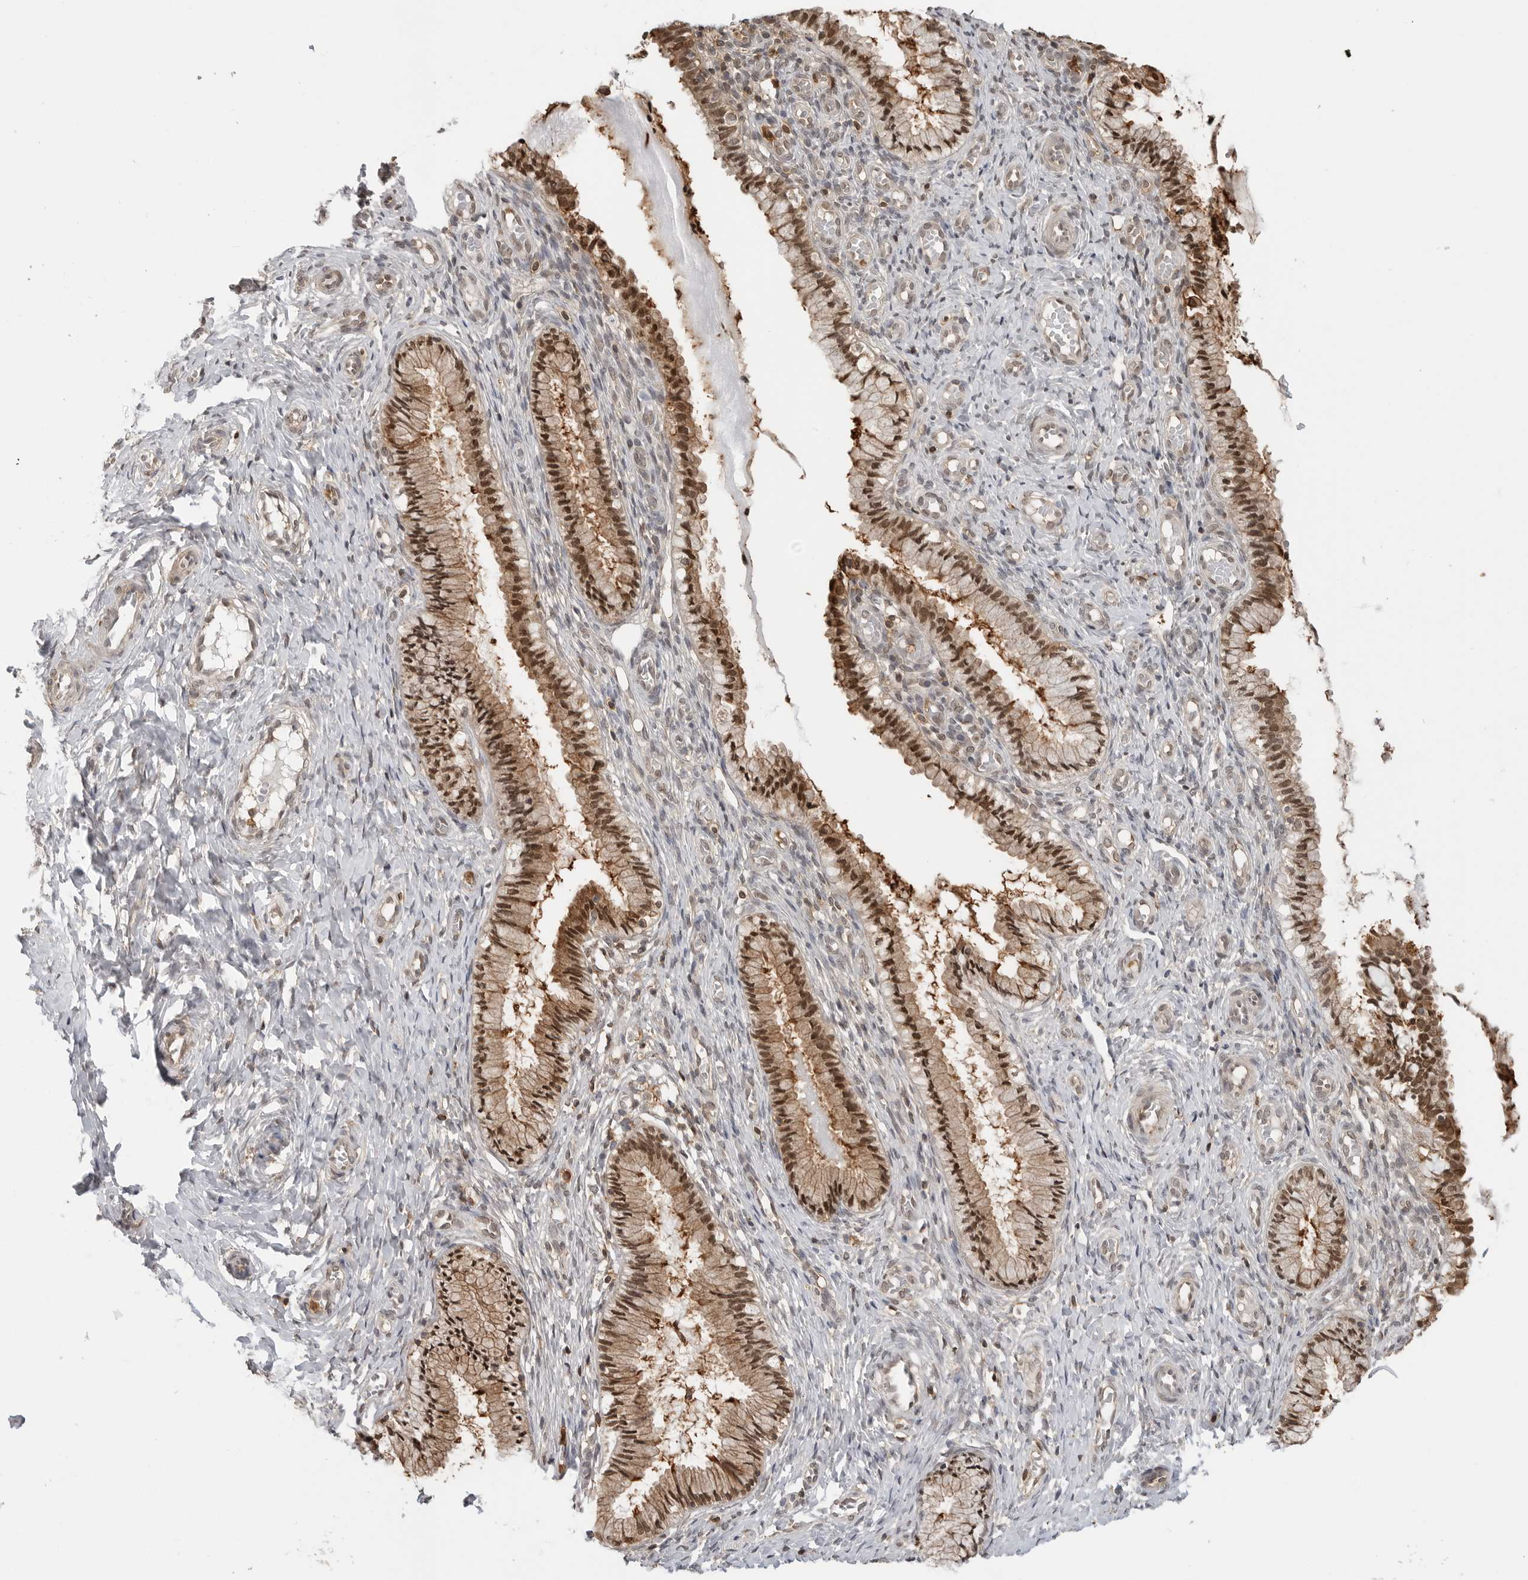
{"staining": {"intensity": "moderate", "quantity": ">75%", "location": "cytoplasmic/membranous,nuclear"}, "tissue": "cervix", "cell_type": "Glandular cells", "image_type": "normal", "snomed": [{"axis": "morphology", "description": "Normal tissue, NOS"}, {"axis": "topography", "description": "Cervix"}], "caption": "IHC histopathology image of benign cervix: human cervix stained using immunohistochemistry (IHC) shows medium levels of moderate protein expression localized specifically in the cytoplasmic/membranous,nuclear of glandular cells, appearing as a cytoplasmic/membranous,nuclear brown color.", "gene": "ANXA11", "patient": {"sex": "female", "age": 27}}